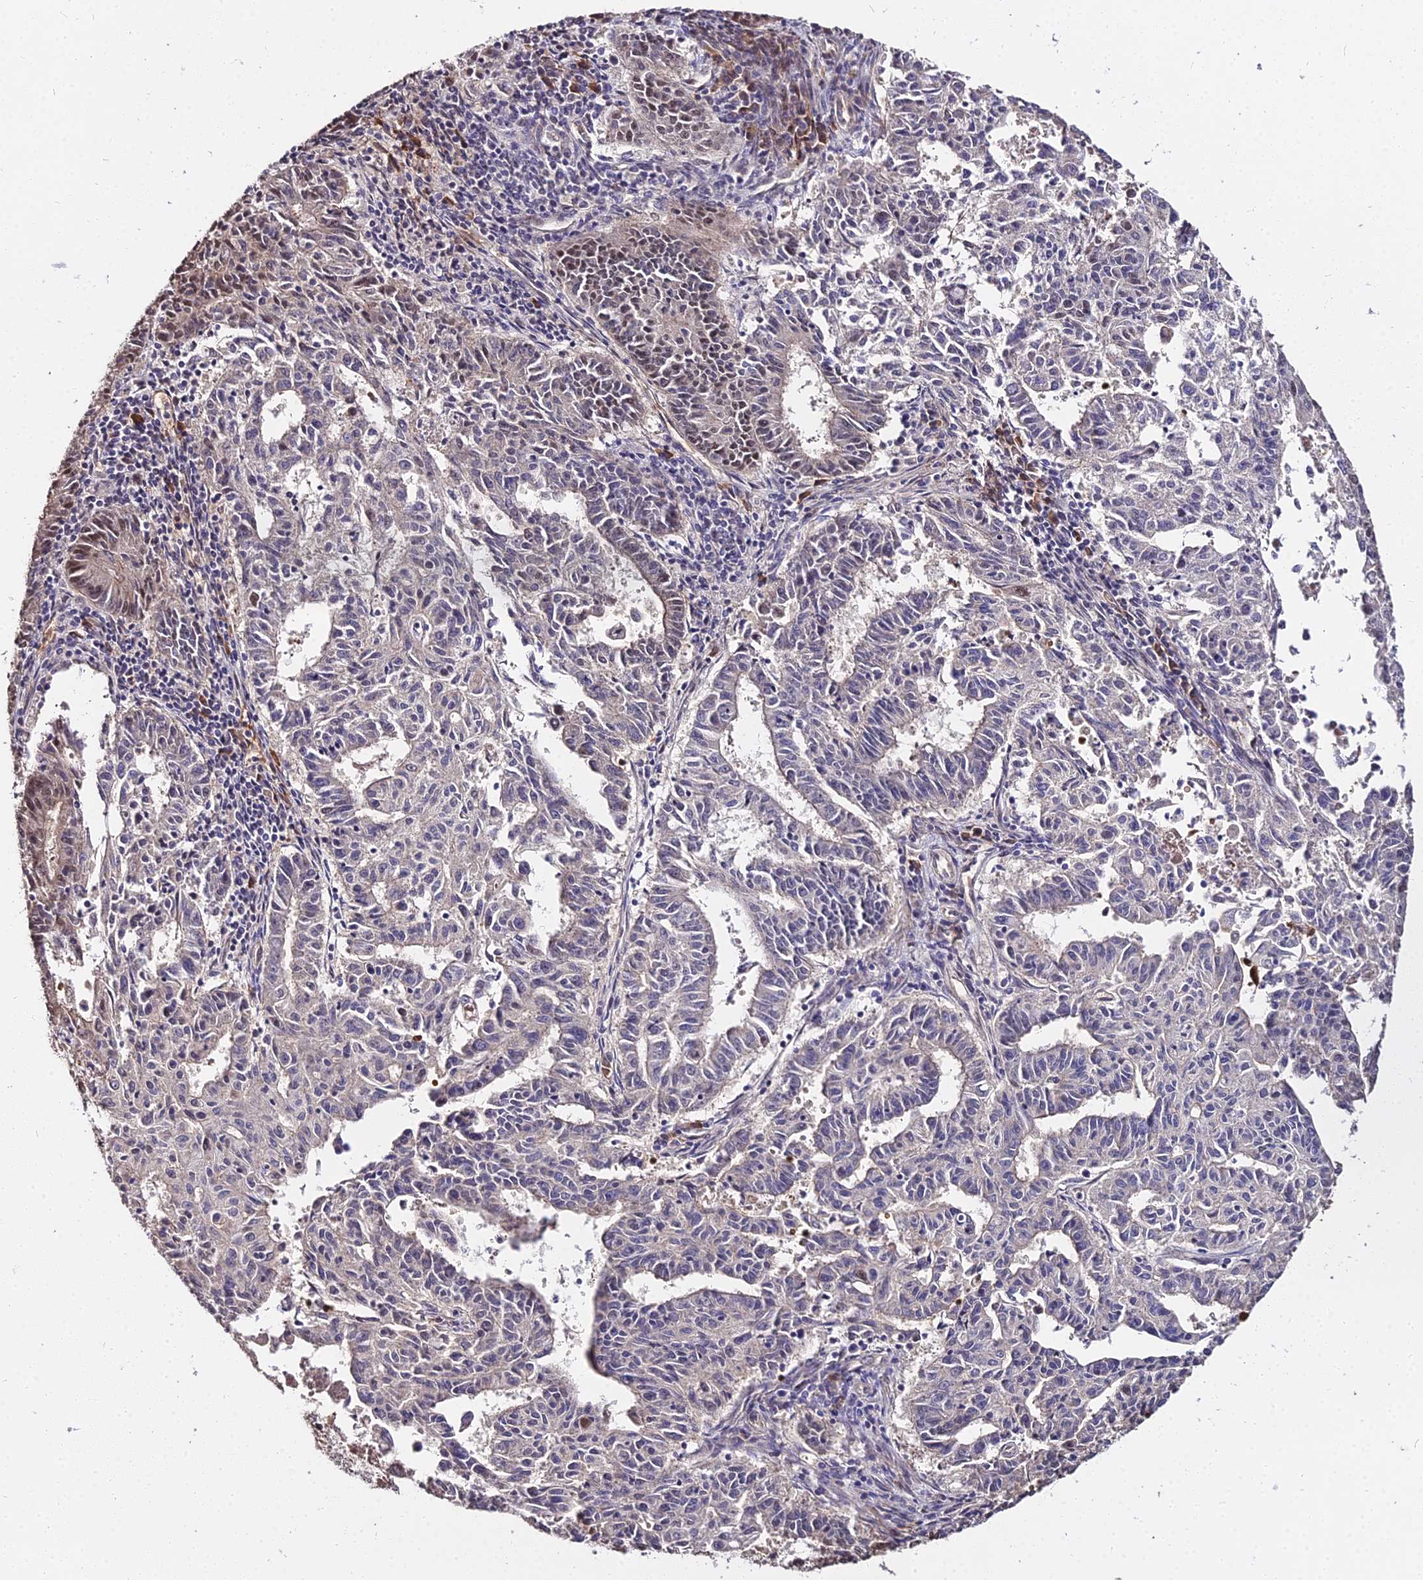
{"staining": {"intensity": "moderate", "quantity": "25%-75%", "location": "cytoplasmic/membranous,nuclear"}, "tissue": "endometrial cancer", "cell_type": "Tumor cells", "image_type": "cancer", "snomed": [{"axis": "morphology", "description": "Adenocarcinoma, NOS"}, {"axis": "topography", "description": "Endometrium"}], "caption": "Endometrial adenocarcinoma tissue reveals moderate cytoplasmic/membranous and nuclear expression in approximately 25%-75% of tumor cells", "gene": "ZDBF2", "patient": {"sex": "female", "age": 59}}